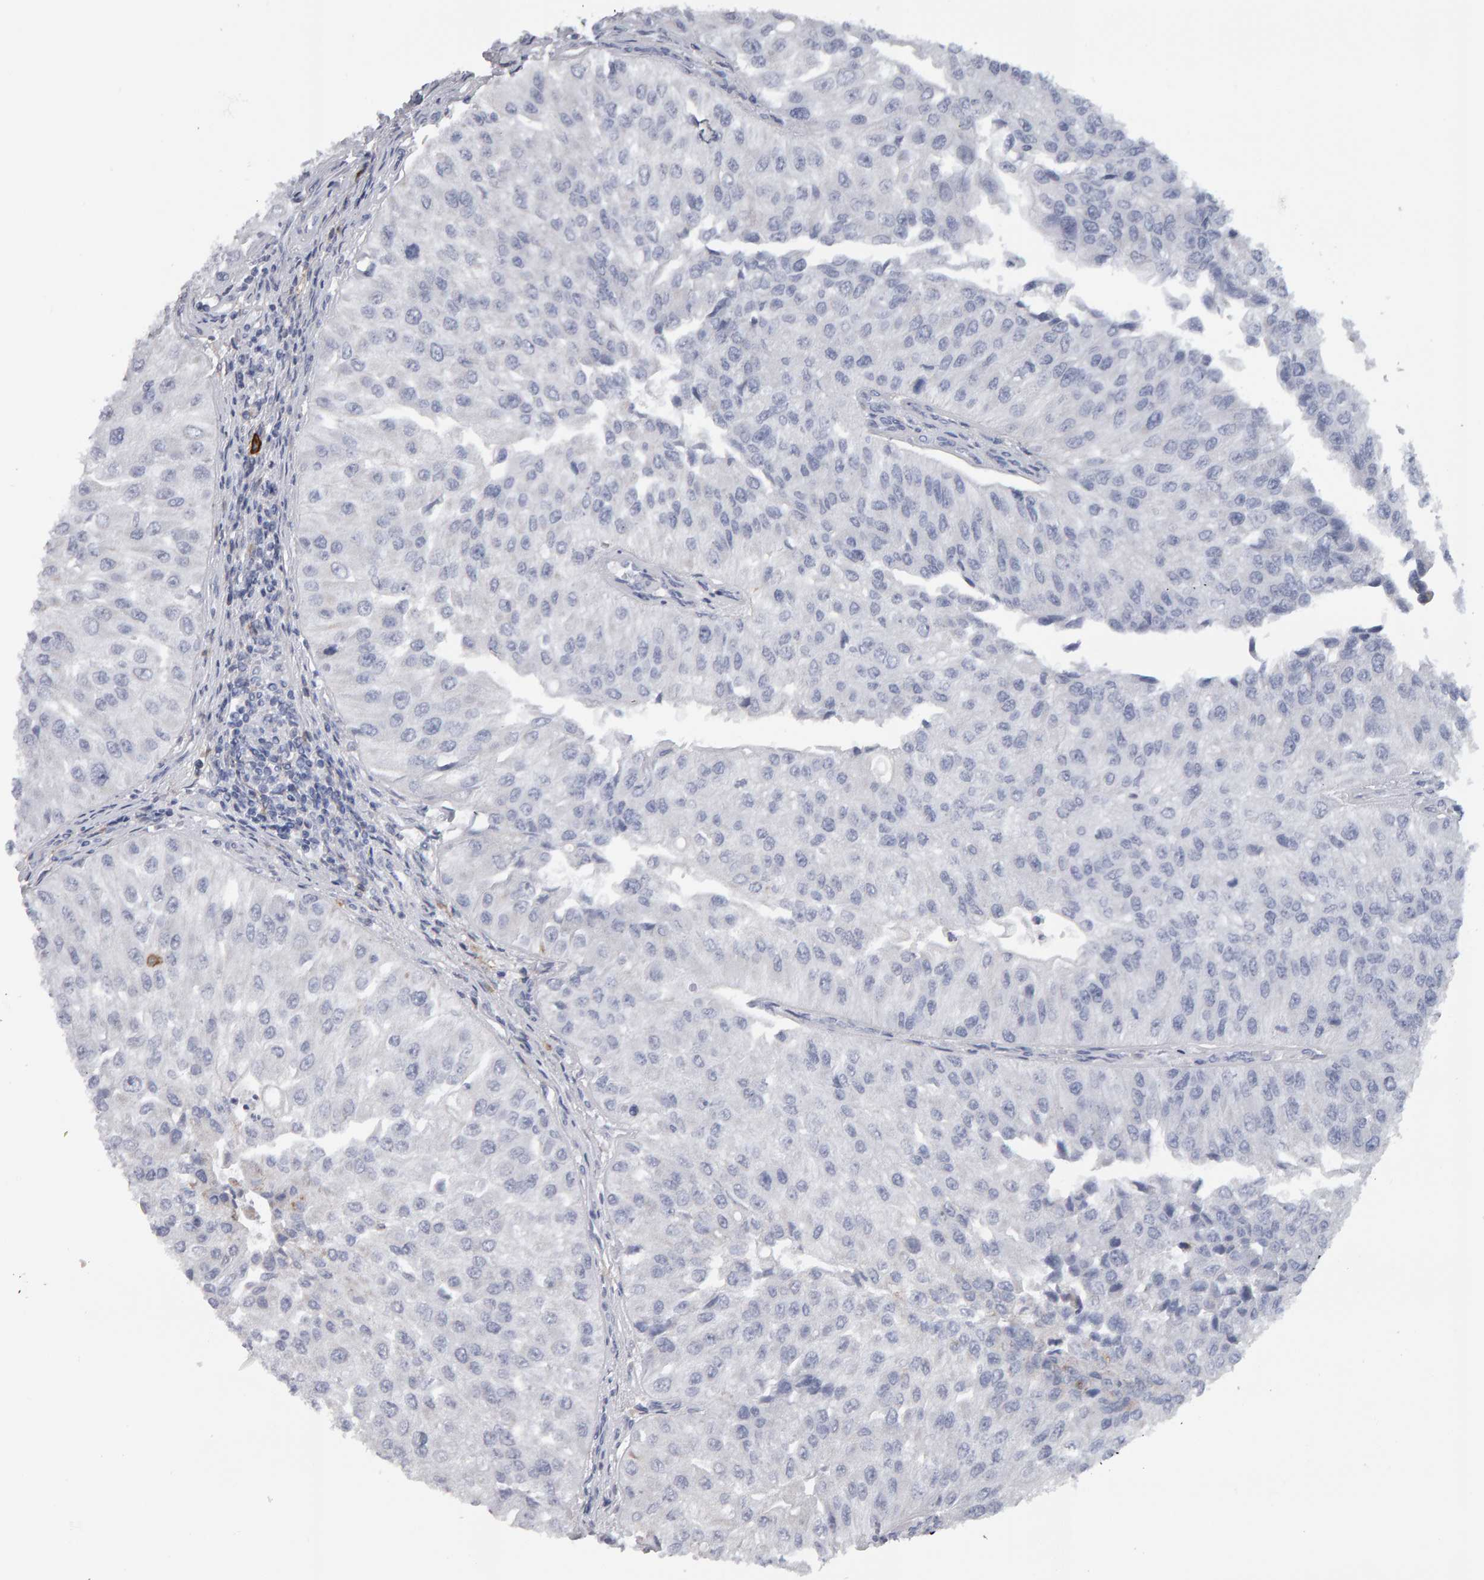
{"staining": {"intensity": "negative", "quantity": "none", "location": "none"}, "tissue": "urothelial cancer", "cell_type": "Tumor cells", "image_type": "cancer", "snomed": [{"axis": "morphology", "description": "Urothelial carcinoma, High grade"}, {"axis": "topography", "description": "Kidney"}, {"axis": "topography", "description": "Urinary bladder"}], "caption": "This image is of high-grade urothelial carcinoma stained with immunohistochemistry to label a protein in brown with the nuclei are counter-stained blue. There is no expression in tumor cells.", "gene": "CD38", "patient": {"sex": "male", "age": 77}}